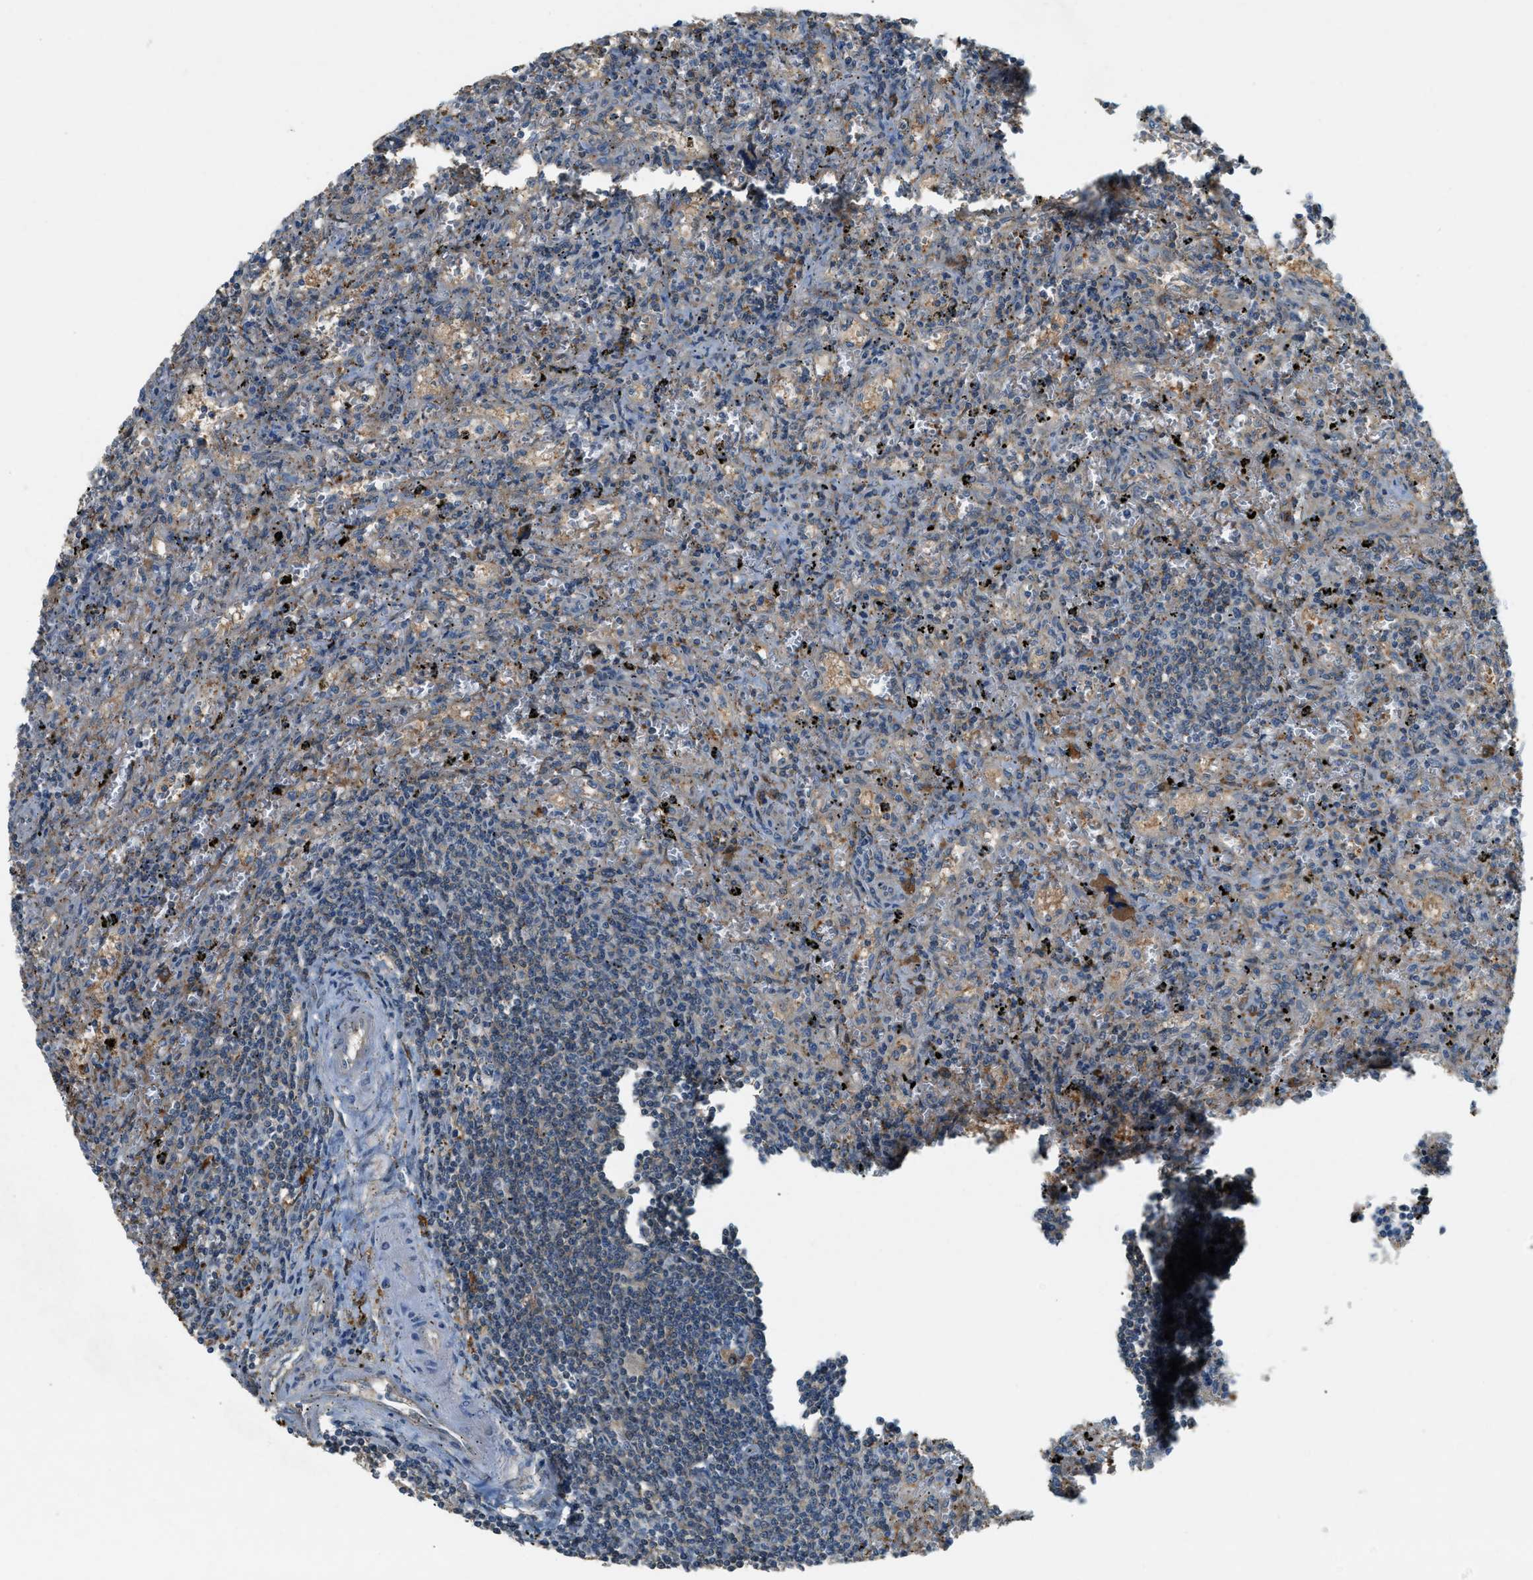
{"staining": {"intensity": "negative", "quantity": "none", "location": "none"}, "tissue": "lymphoma", "cell_type": "Tumor cells", "image_type": "cancer", "snomed": [{"axis": "morphology", "description": "Malignant lymphoma, non-Hodgkin's type, Low grade"}, {"axis": "topography", "description": "Spleen"}], "caption": "Tumor cells show no significant protein positivity in low-grade malignant lymphoma, non-Hodgkin's type.", "gene": "CFLAR", "patient": {"sex": "male", "age": 76}}